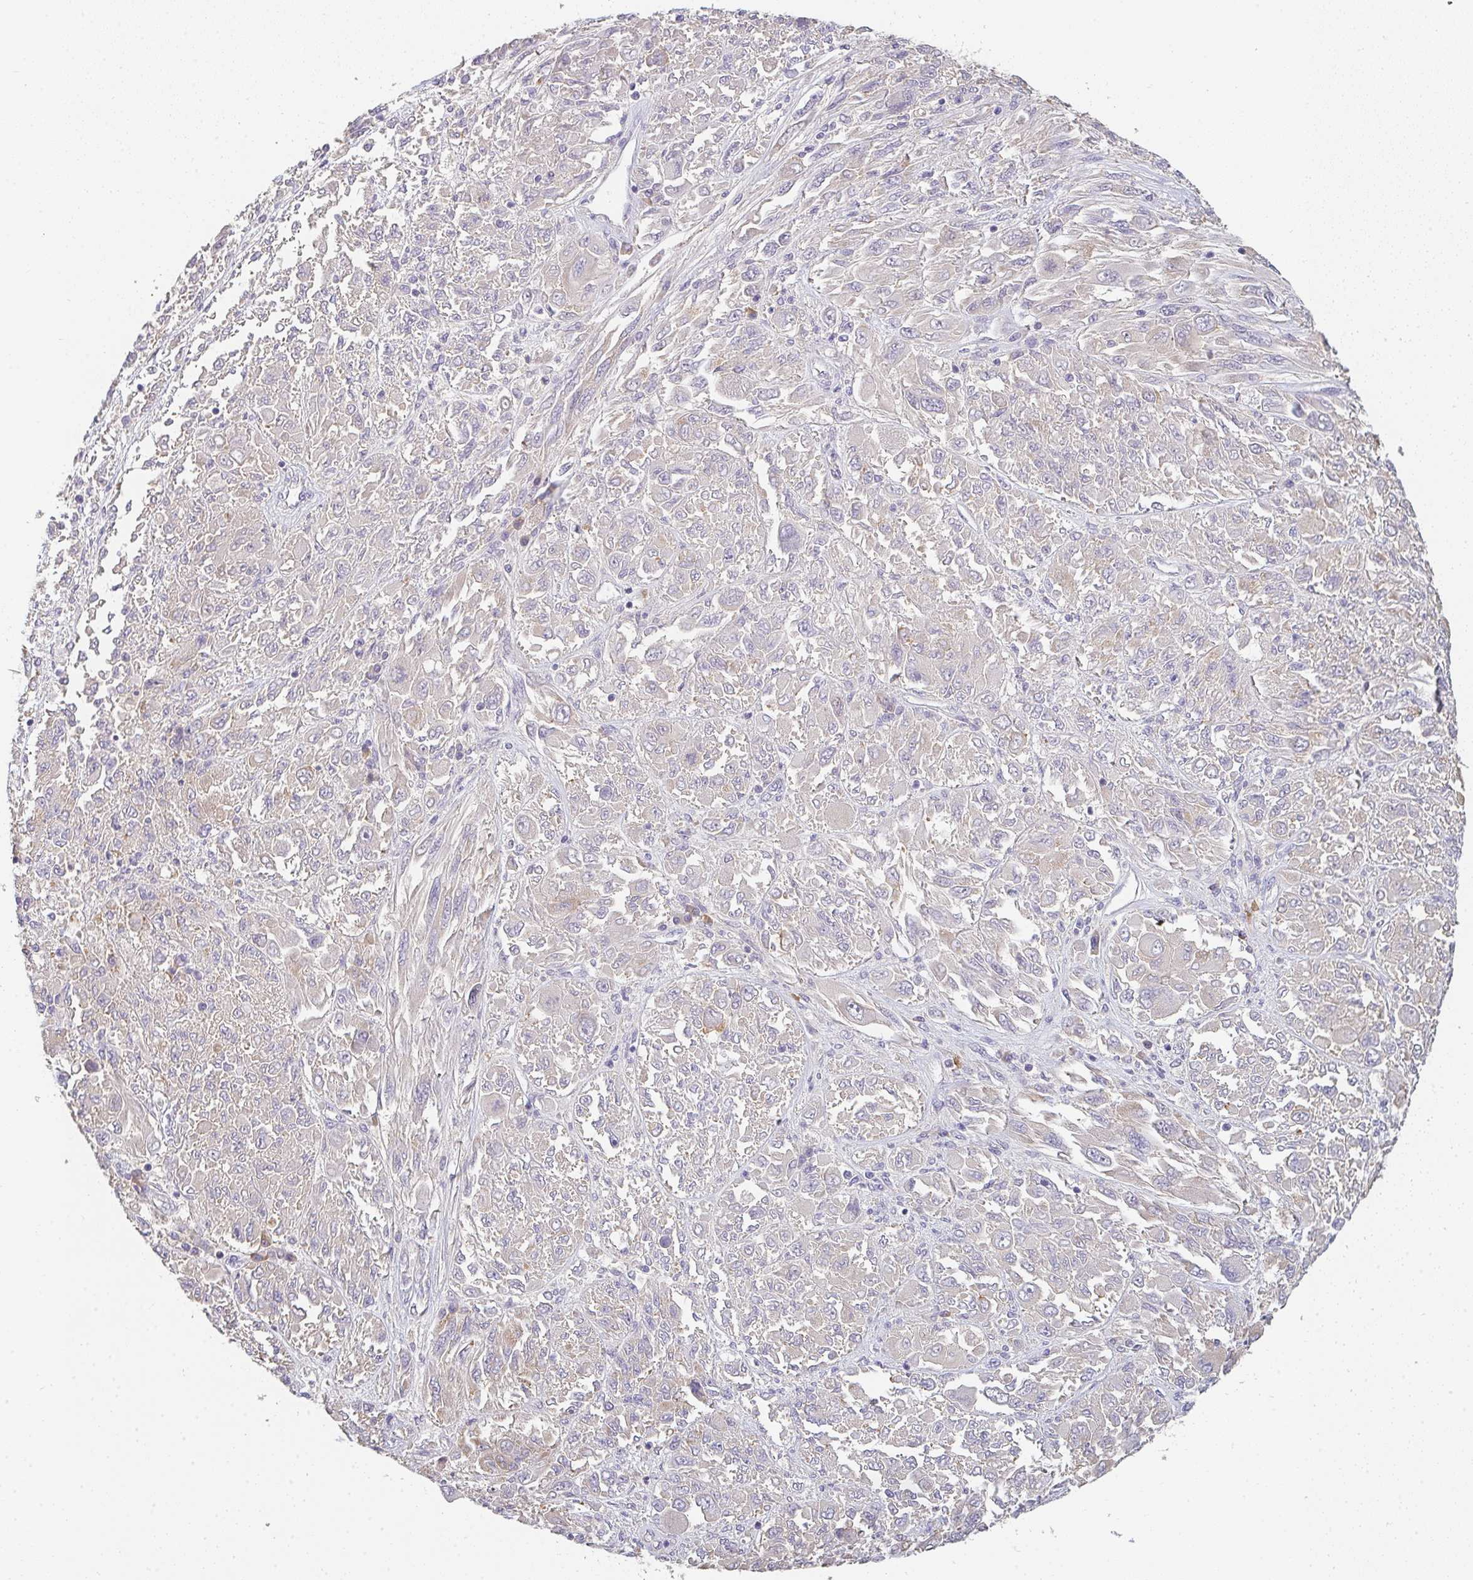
{"staining": {"intensity": "negative", "quantity": "none", "location": "none"}, "tissue": "melanoma", "cell_type": "Tumor cells", "image_type": "cancer", "snomed": [{"axis": "morphology", "description": "Malignant melanoma, NOS"}, {"axis": "topography", "description": "Skin"}], "caption": "Melanoma was stained to show a protein in brown. There is no significant staining in tumor cells.", "gene": "ZNF215", "patient": {"sex": "female", "age": 91}}